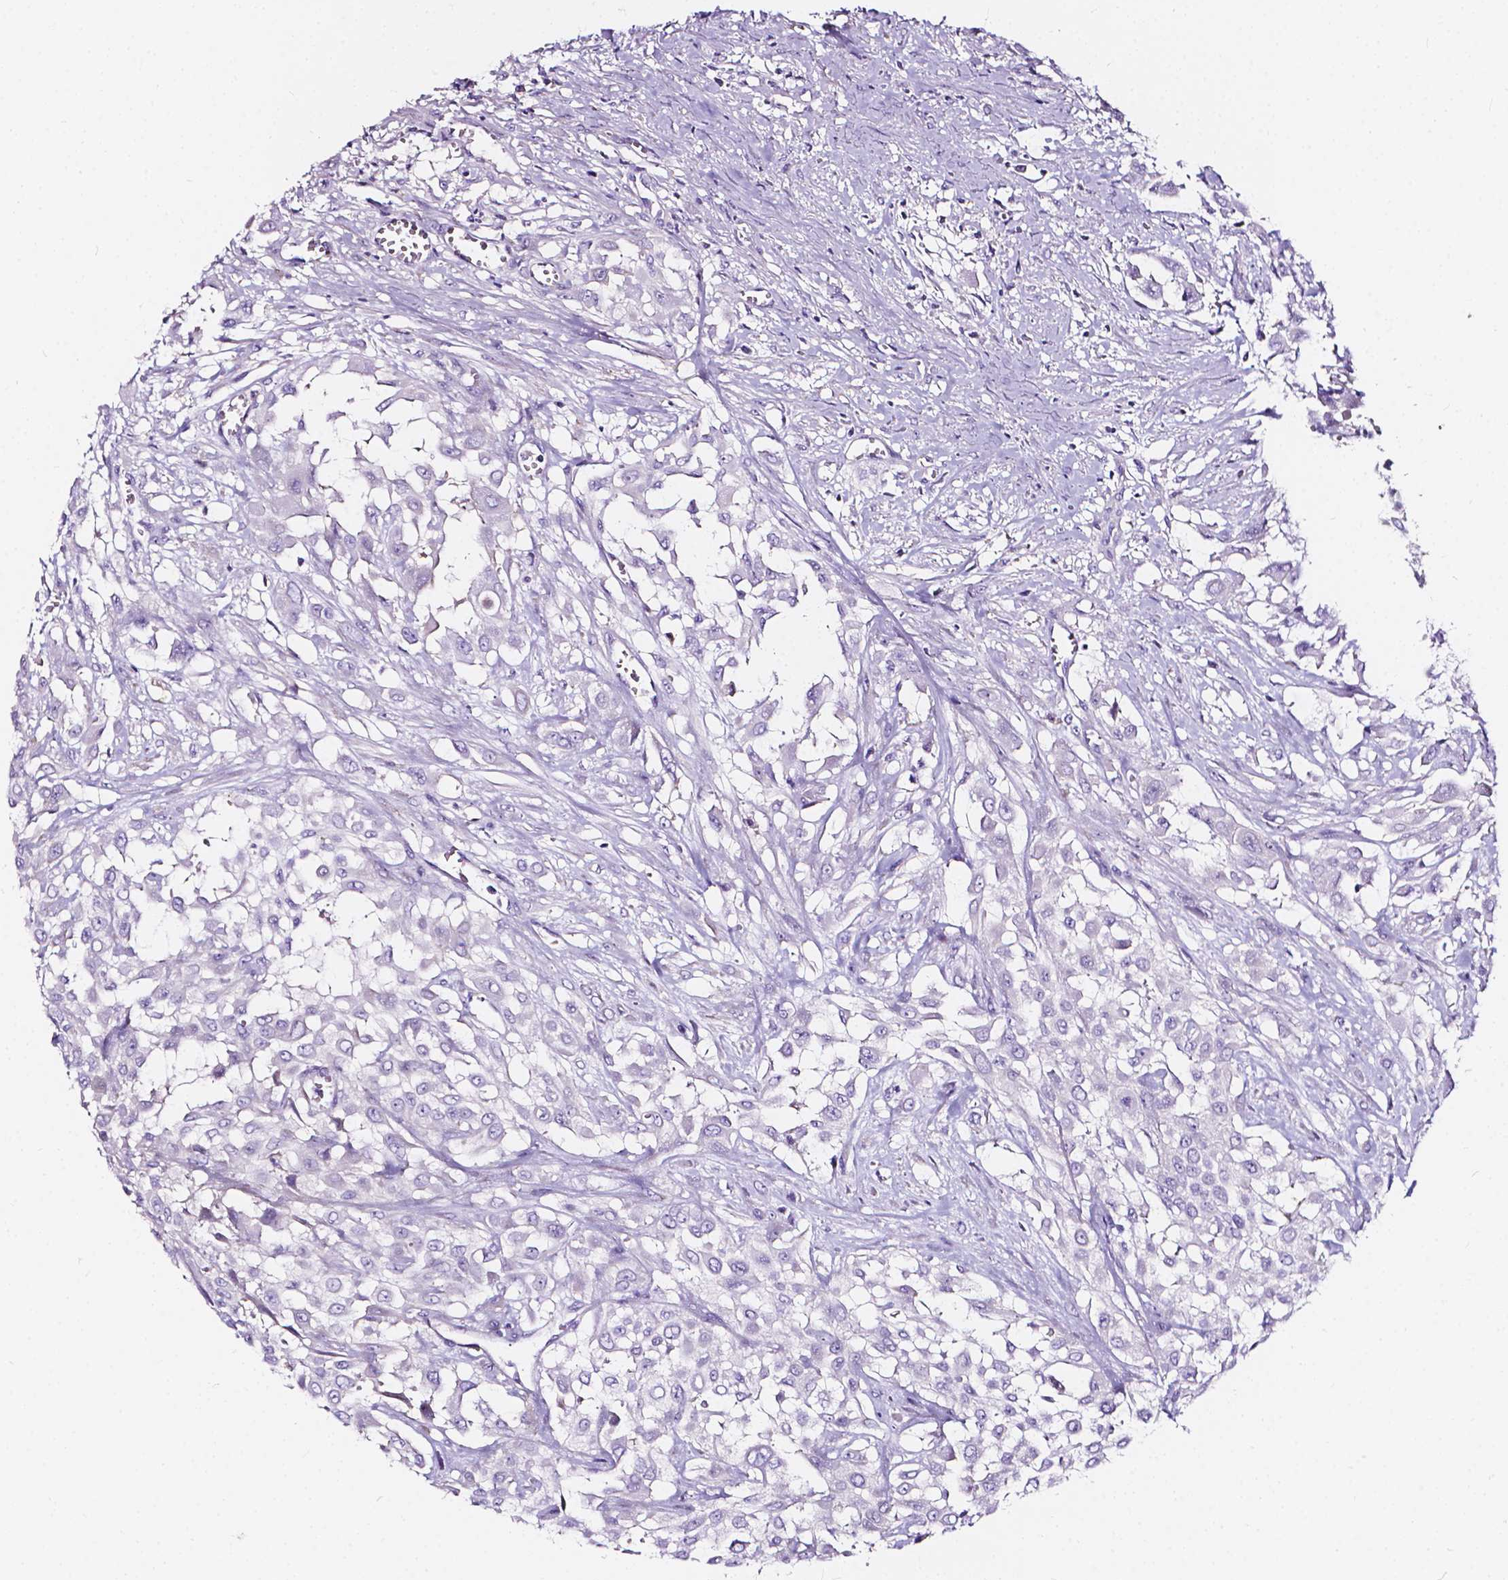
{"staining": {"intensity": "negative", "quantity": "none", "location": "none"}, "tissue": "urothelial cancer", "cell_type": "Tumor cells", "image_type": "cancer", "snomed": [{"axis": "morphology", "description": "Urothelial carcinoma, High grade"}, {"axis": "topography", "description": "Urinary bladder"}], "caption": "The micrograph shows no significant expression in tumor cells of urothelial cancer. (IHC, brightfield microscopy, high magnification).", "gene": "CLSTN2", "patient": {"sex": "male", "age": 57}}